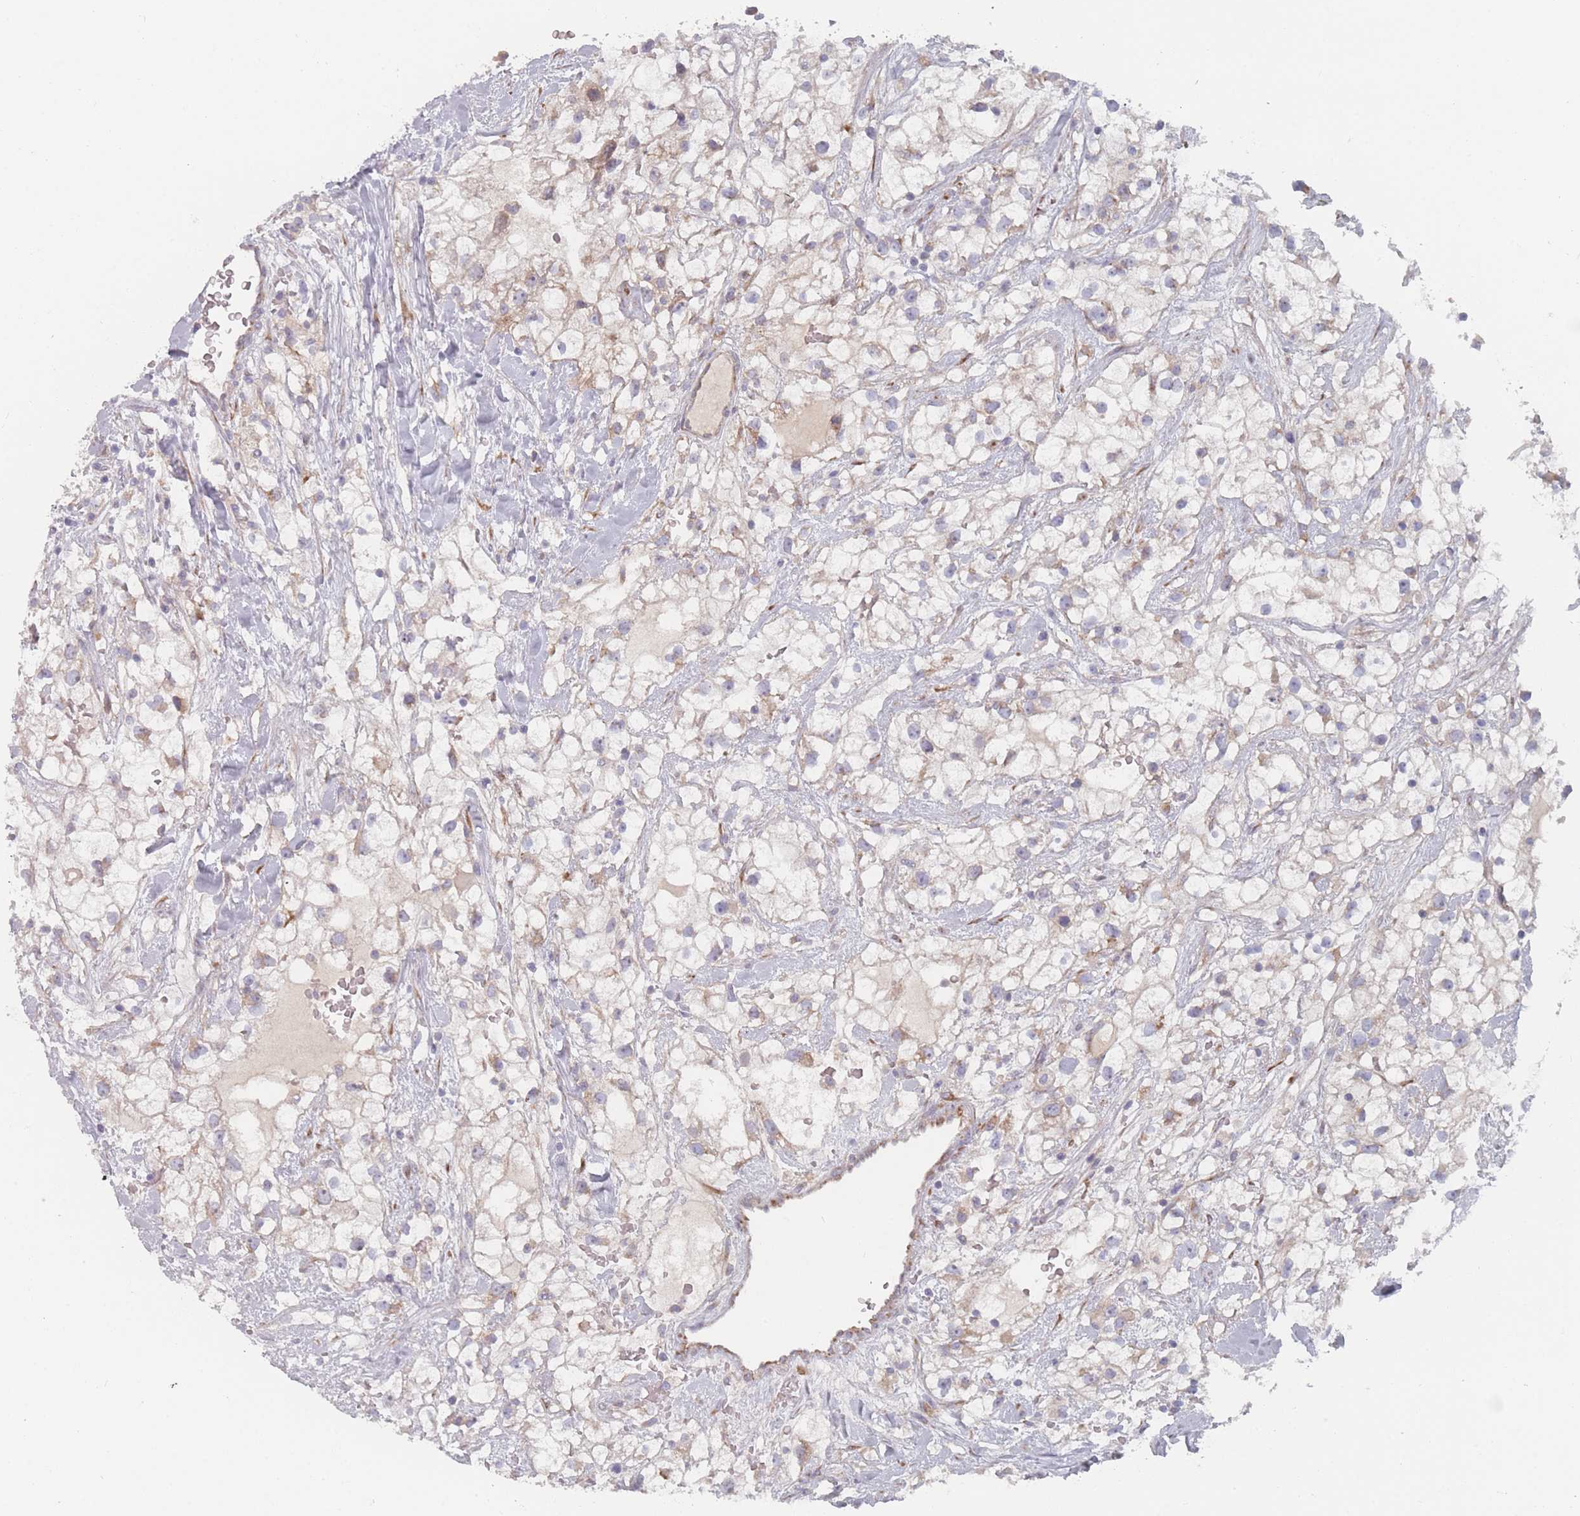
{"staining": {"intensity": "weak", "quantity": "25%-75%", "location": "cytoplasmic/membranous"}, "tissue": "renal cancer", "cell_type": "Tumor cells", "image_type": "cancer", "snomed": [{"axis": "morphology", "description": "Adenocarcinoma, NOS"}, {"axis": "topography", "description": "Kidney"}], "caption": "A low amount of weak cytoplasmic/membranous positivity is present in about 25%-75% of tumor cells in renal cancer (adenocarcinoma) tissue.", "gene": "CACNG5", "patient": {"sex": "male", "age": 59}}